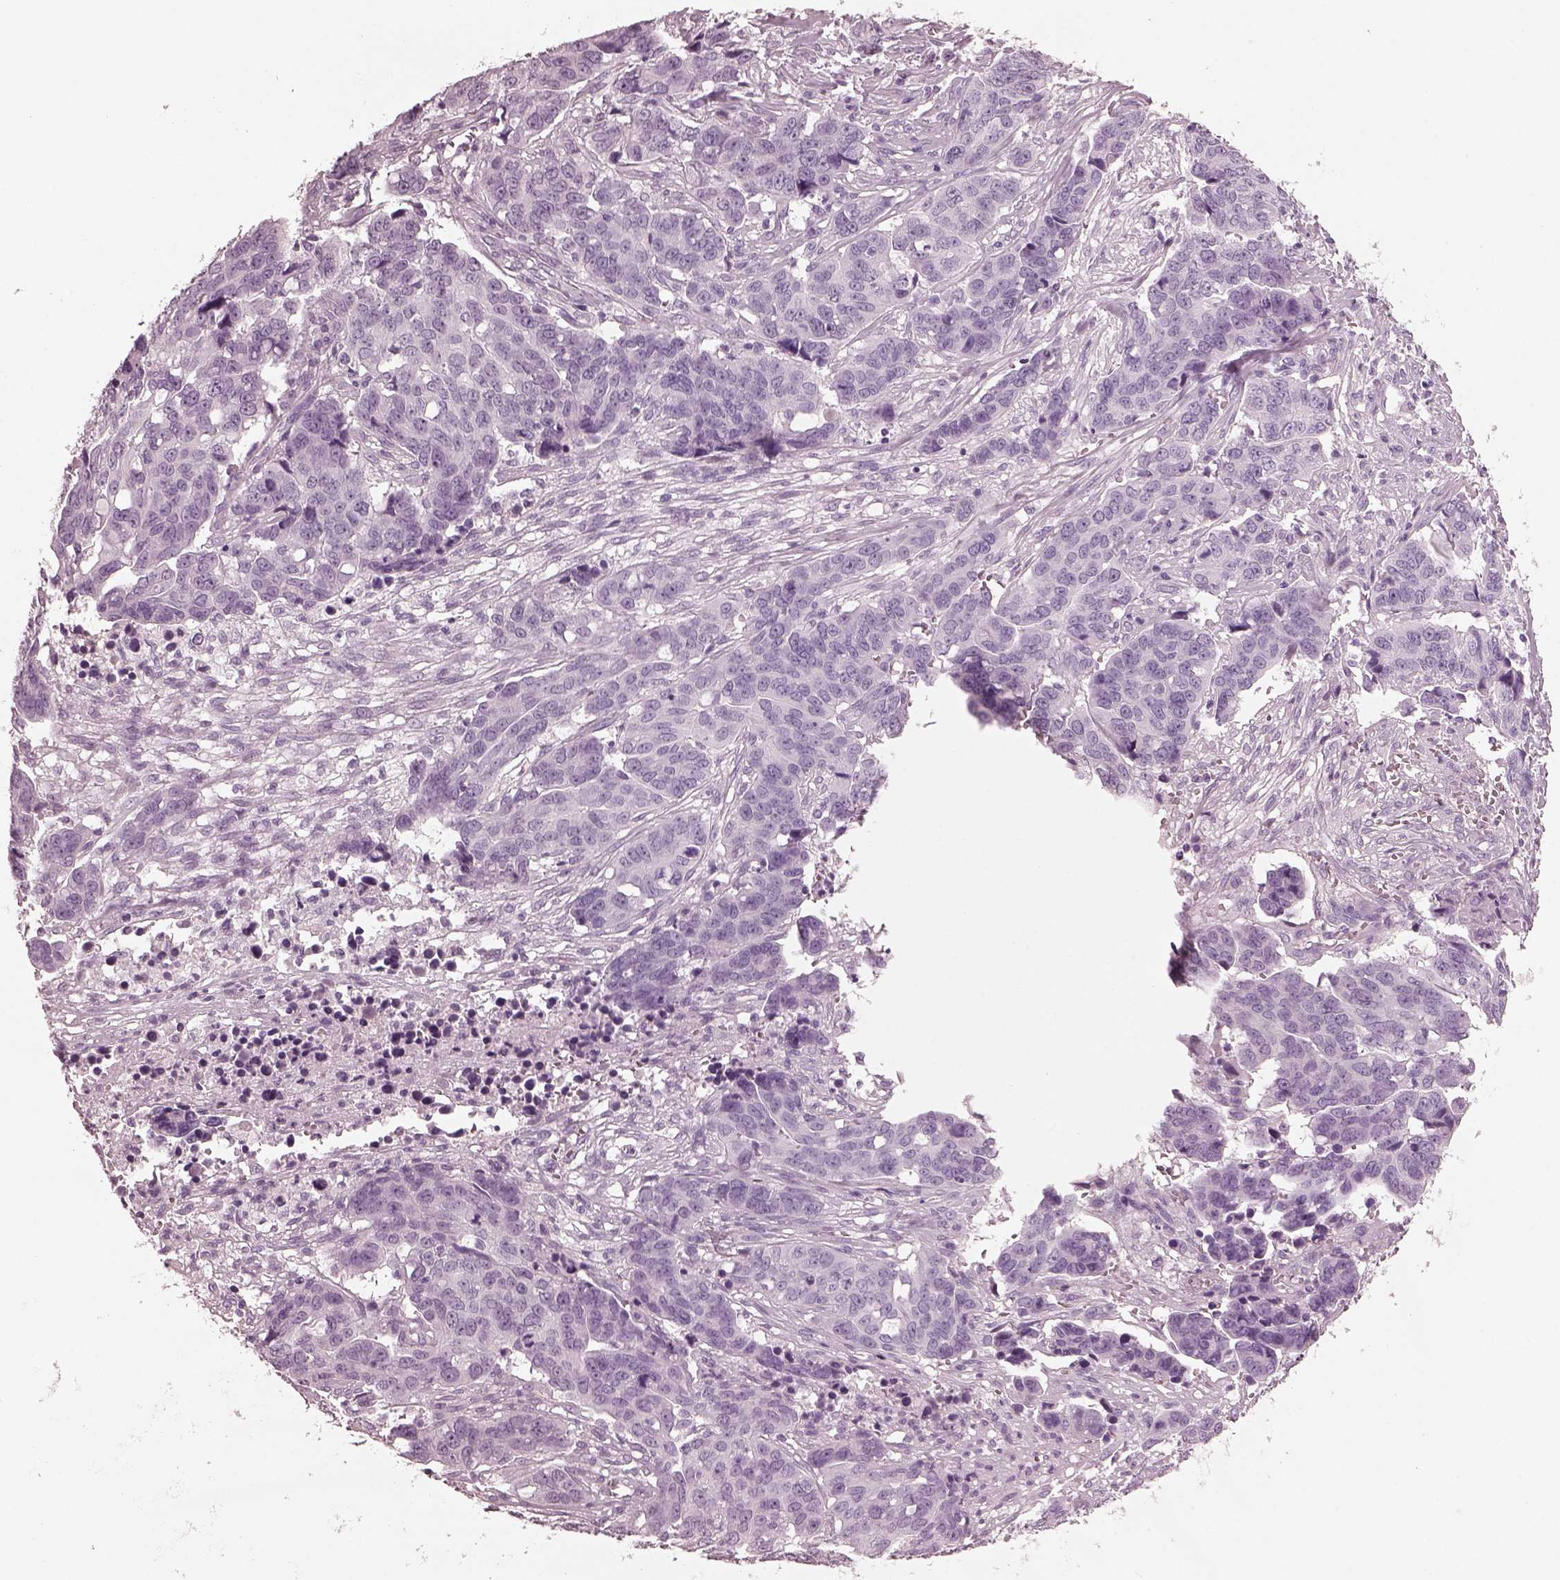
{"staining": {"intensity": "negative", "quantity": "none", "location": "none"}, "tissue": "ovarian cancer", "cell_type": "Tumor cells", "image_type": "cancer", "snomed": [{"axis": "morphology", "description": "Carcinoma, endometroid"}, {"axis": "topography", "description": "Ovary"}], "caption": "A photomicrograph of human ovarian cancer is negative for staining in tumor cells.", "gene": "FABP9", "patient": {"sex": "female", "age": 78}}